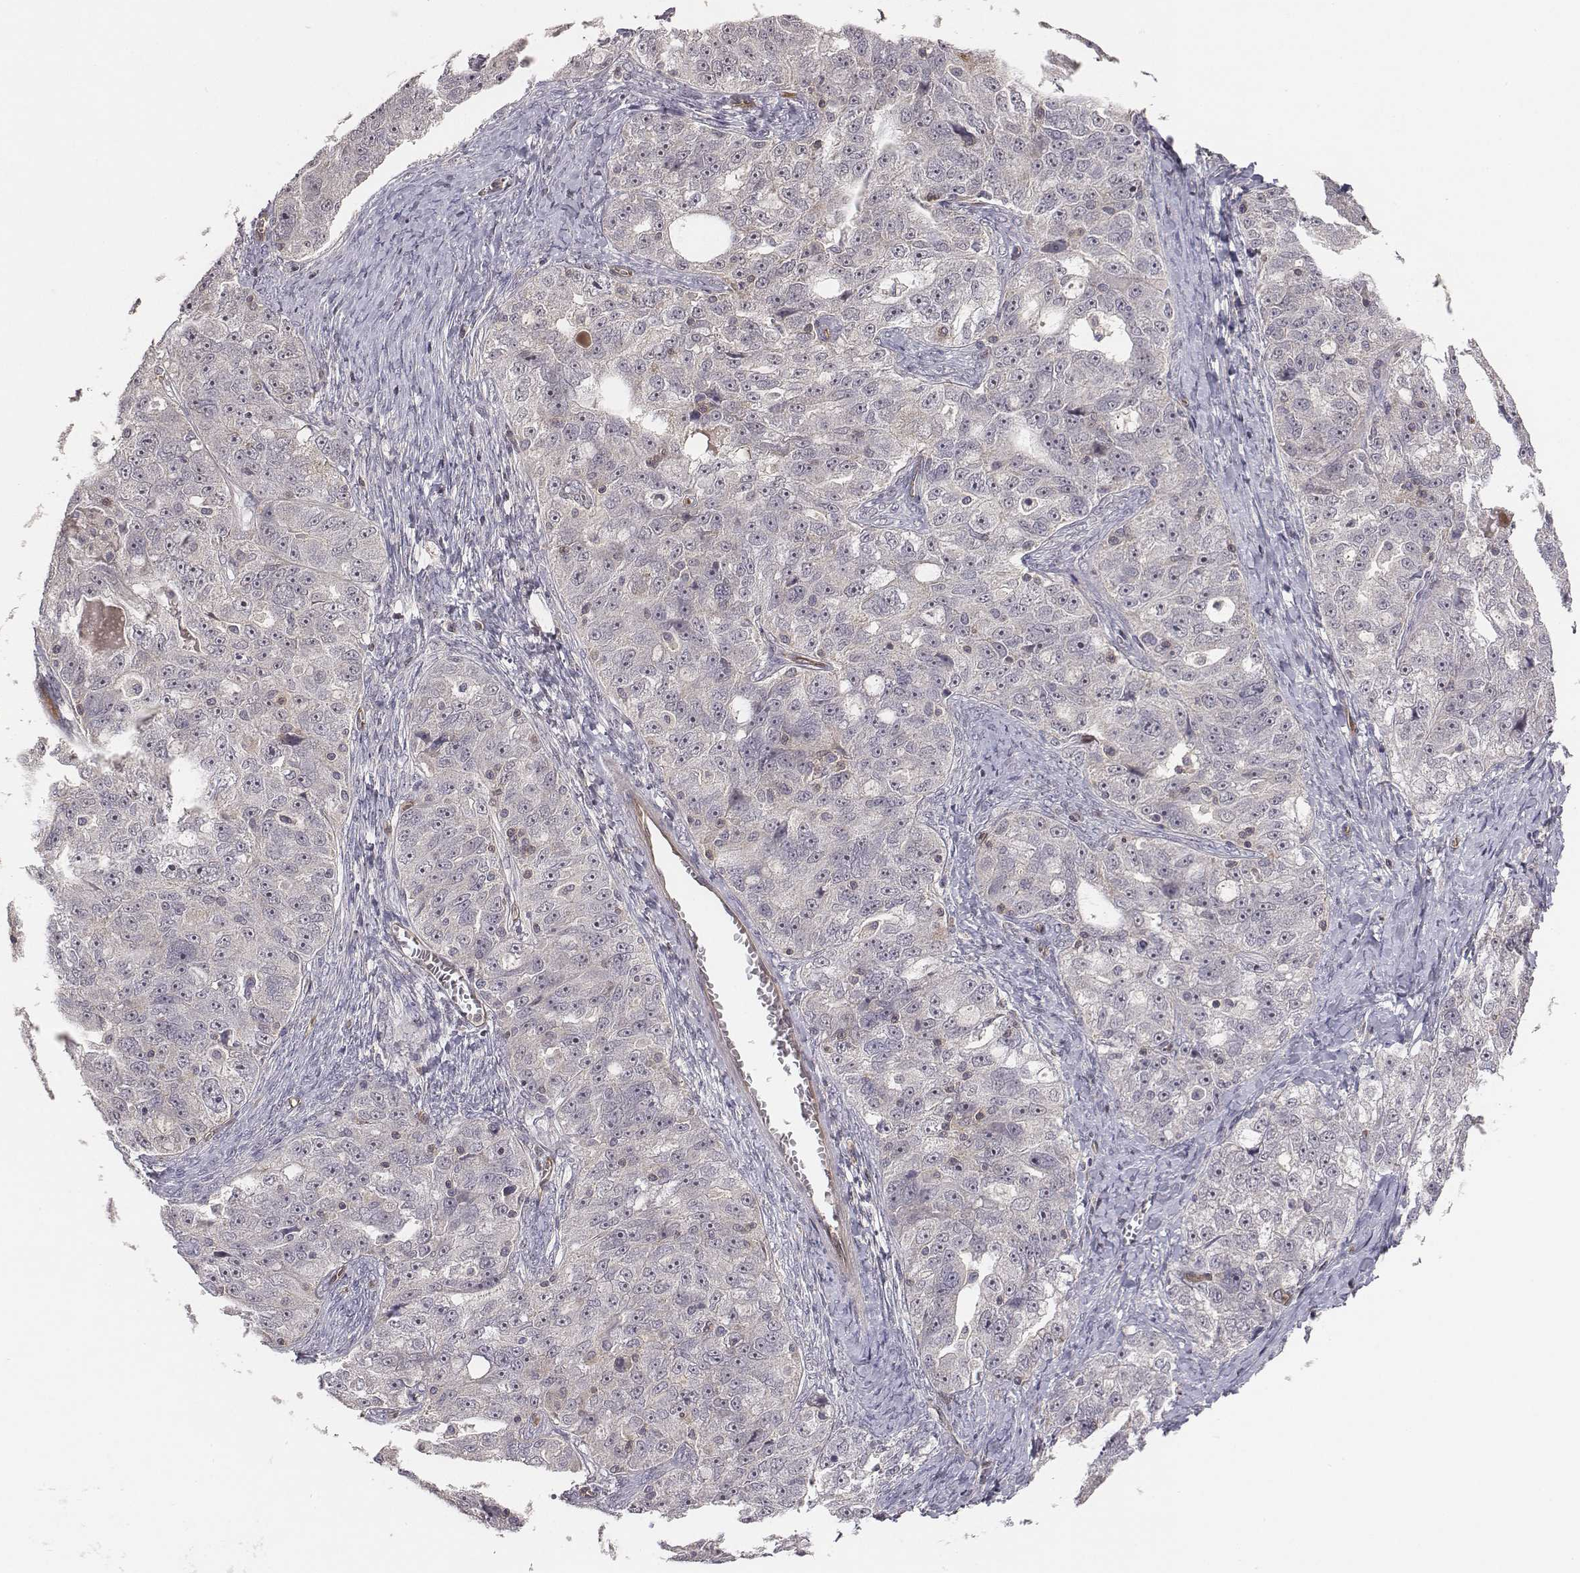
{"staining": {"intensity": "negative", "quantity": "none", "location": "none"}, "tissue": "ovarian cancer", "cell_type": "Tumor cells", "image_type": "cancer", "snomed": [{"axis": "morphology", "description": "Cystadenocarcinoma, serous, NOS"}, {"axis": "topography", "description": "Ovary"}], "caption": "An immunohistochemistry (IHC) histopathology image of ovarian cancer is shown. There is no staining in tumor cells of ovarian cancer. The staining was performed using DAB (3,3'-diaminobenzidine) to visualize the protein expression in brown, while the nuclei were stained in blue with hematoxylin (Magnification: 20x).", "gene": "PTPRG", "patient": {"sex": "female", "age": 51}}